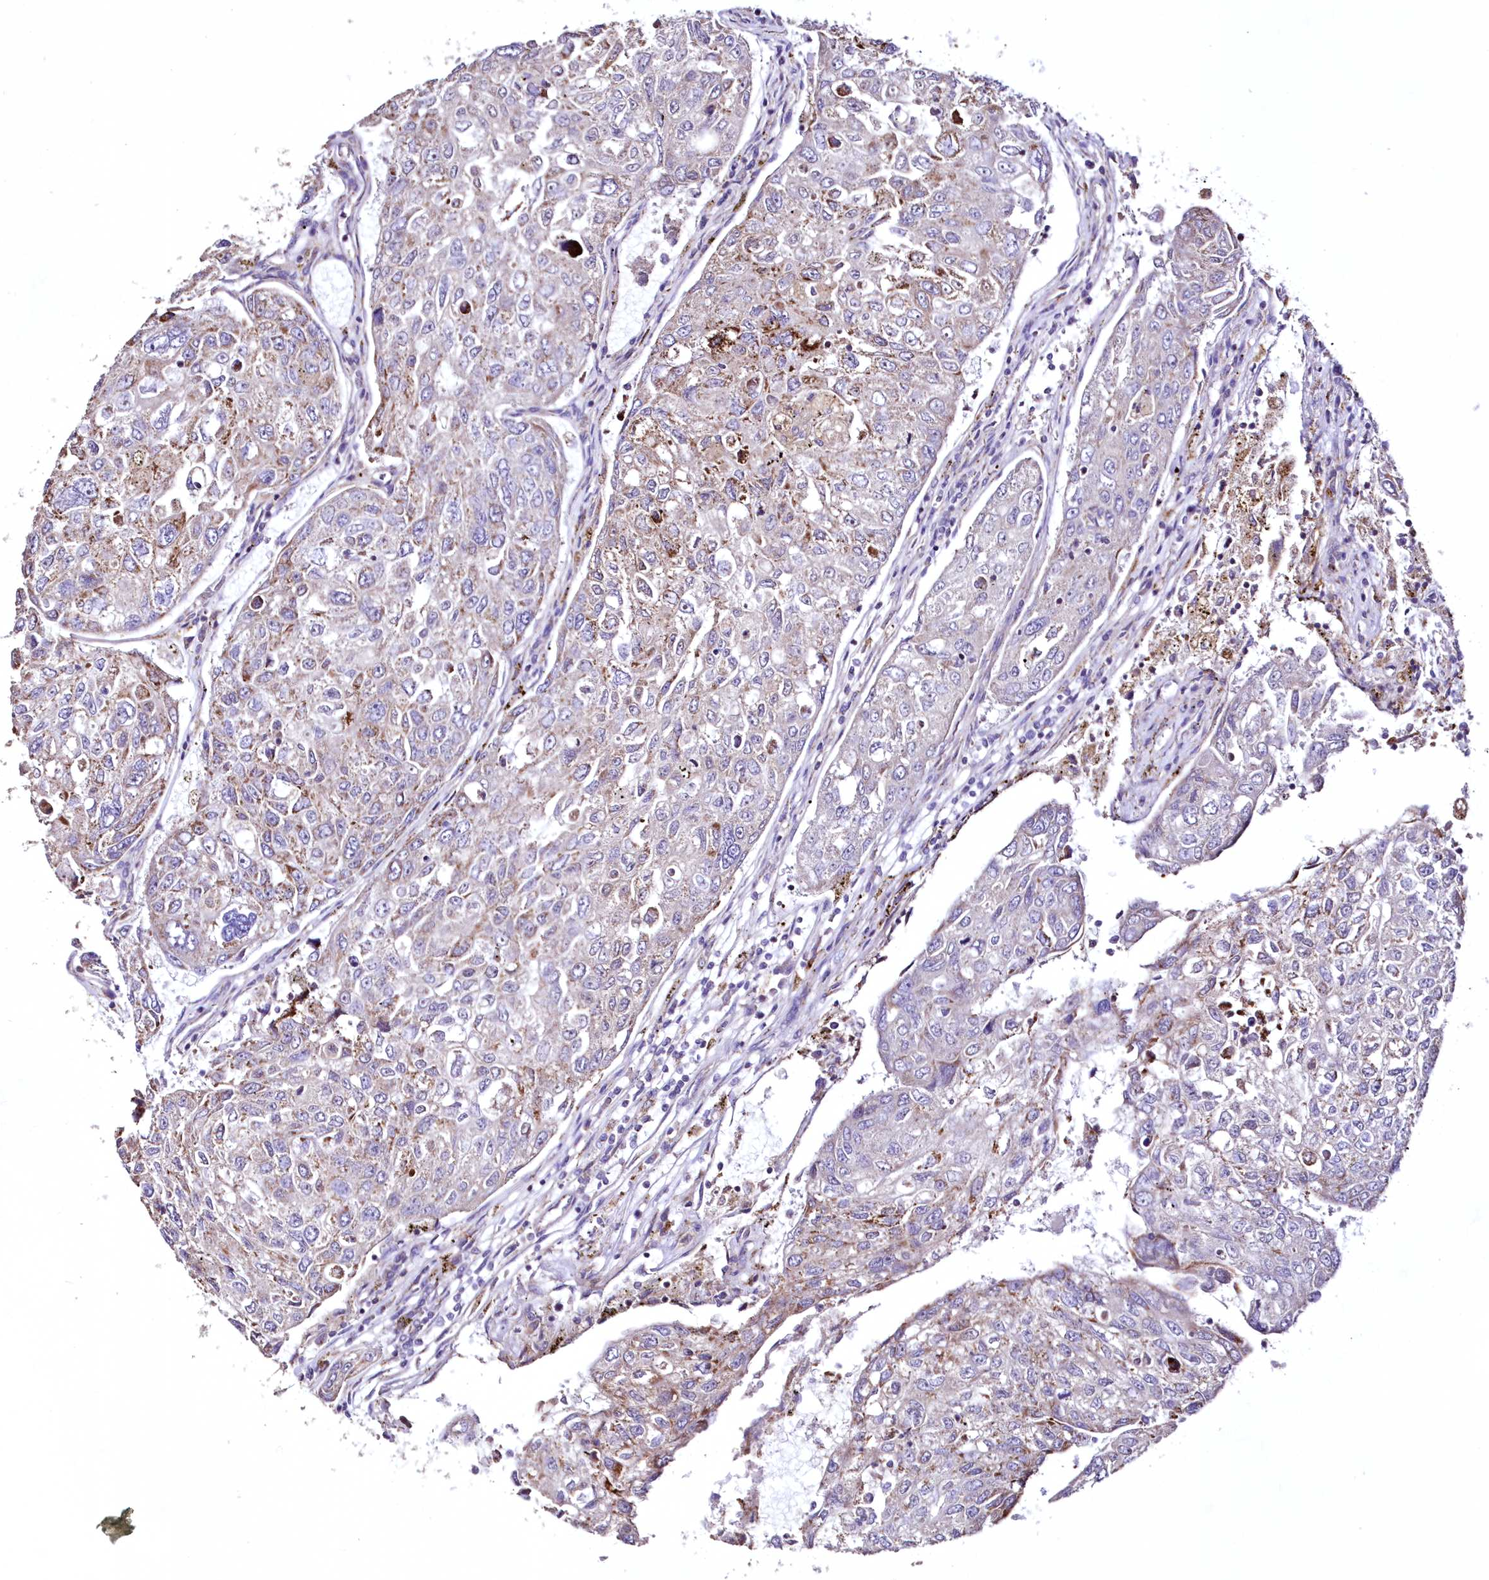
{"staining": {"intensity": "moderate", "quantity": "<25%", "location": "cytoplasmic/membranous"}, "tissue": "urothelial cancer", "cell_type": "Tumor cells", "image_type": "cancer", "snomed": [{"axis": "morphology", "description": "Urothelial carcinoma, High grade"}, {"axis": "topography", "description": "Lymph node"}, {"axis": "topography", "description": "Urinary bladder"}], "caption": "Urothelial cancer stained with immunohistochemistry exhibits moderate cytoplasmic/membranous positivity in approximately <25% of tumor cells.", "gene": "HADHB", "patient": {"sex": "male", "age": 51}}